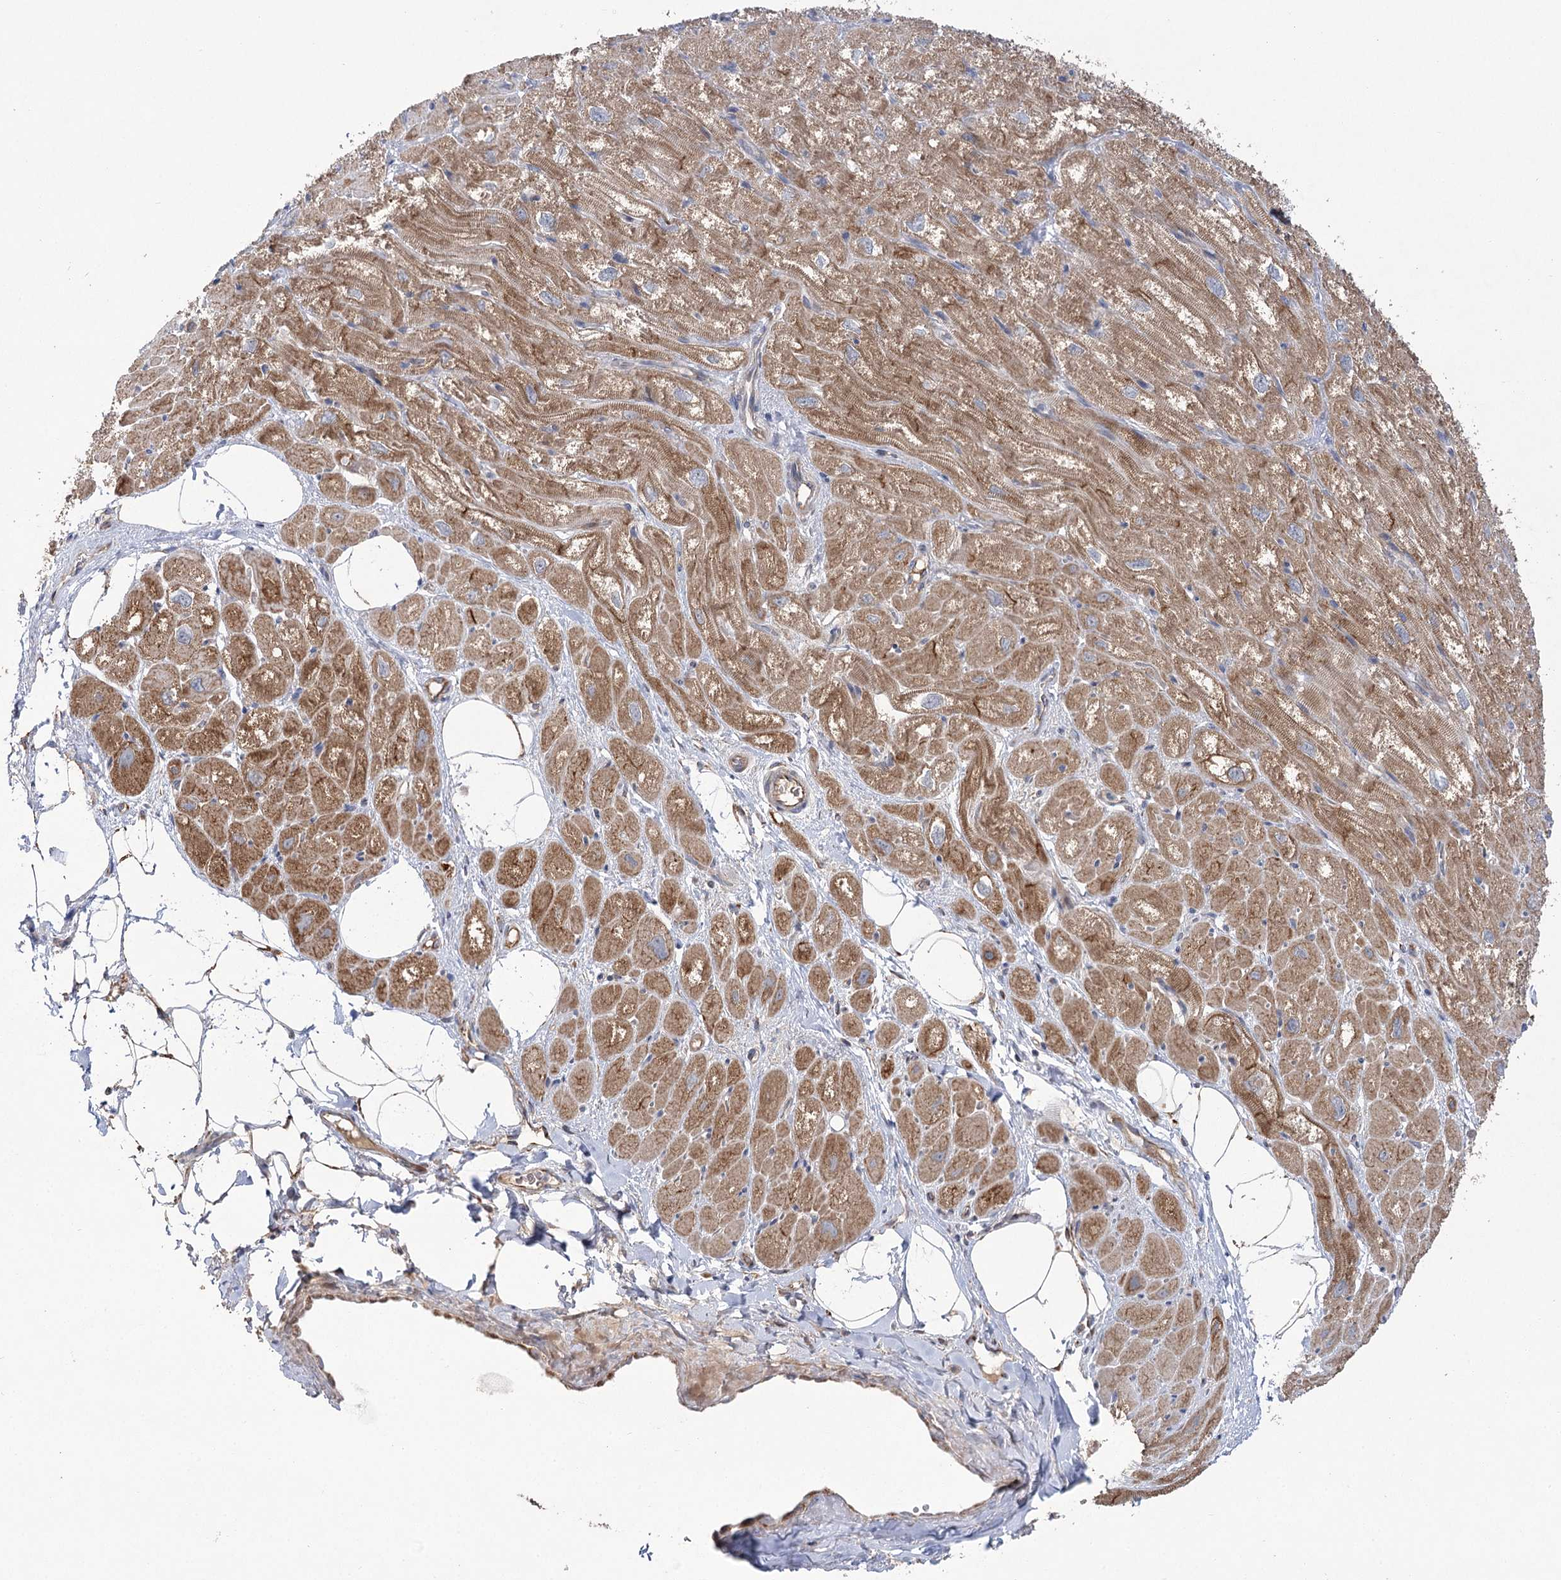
{"staining": {"intensity": "moderate", "quantity": ">75%", "location": "cytoplasmic/membranous"}, "tissue": "heart muscle", "cell_type": "Cardiomyocytes", "image_type": "normal", "snomed": [{"axis": "morphology", "description": "Normal tissue, NOS"}, {"axis": "topography", "description": "Heart"}], "caption": "Immunohistochemistry (IHC) image of benign human heart muscle stained for a protein (brown), which exhibits medium levels of moderate cytoplasmic/membranous expression in about >75% of cardiomyocytes.", "gene": "ECHDC3", "patient": {"sex": "male", "age": 50}}